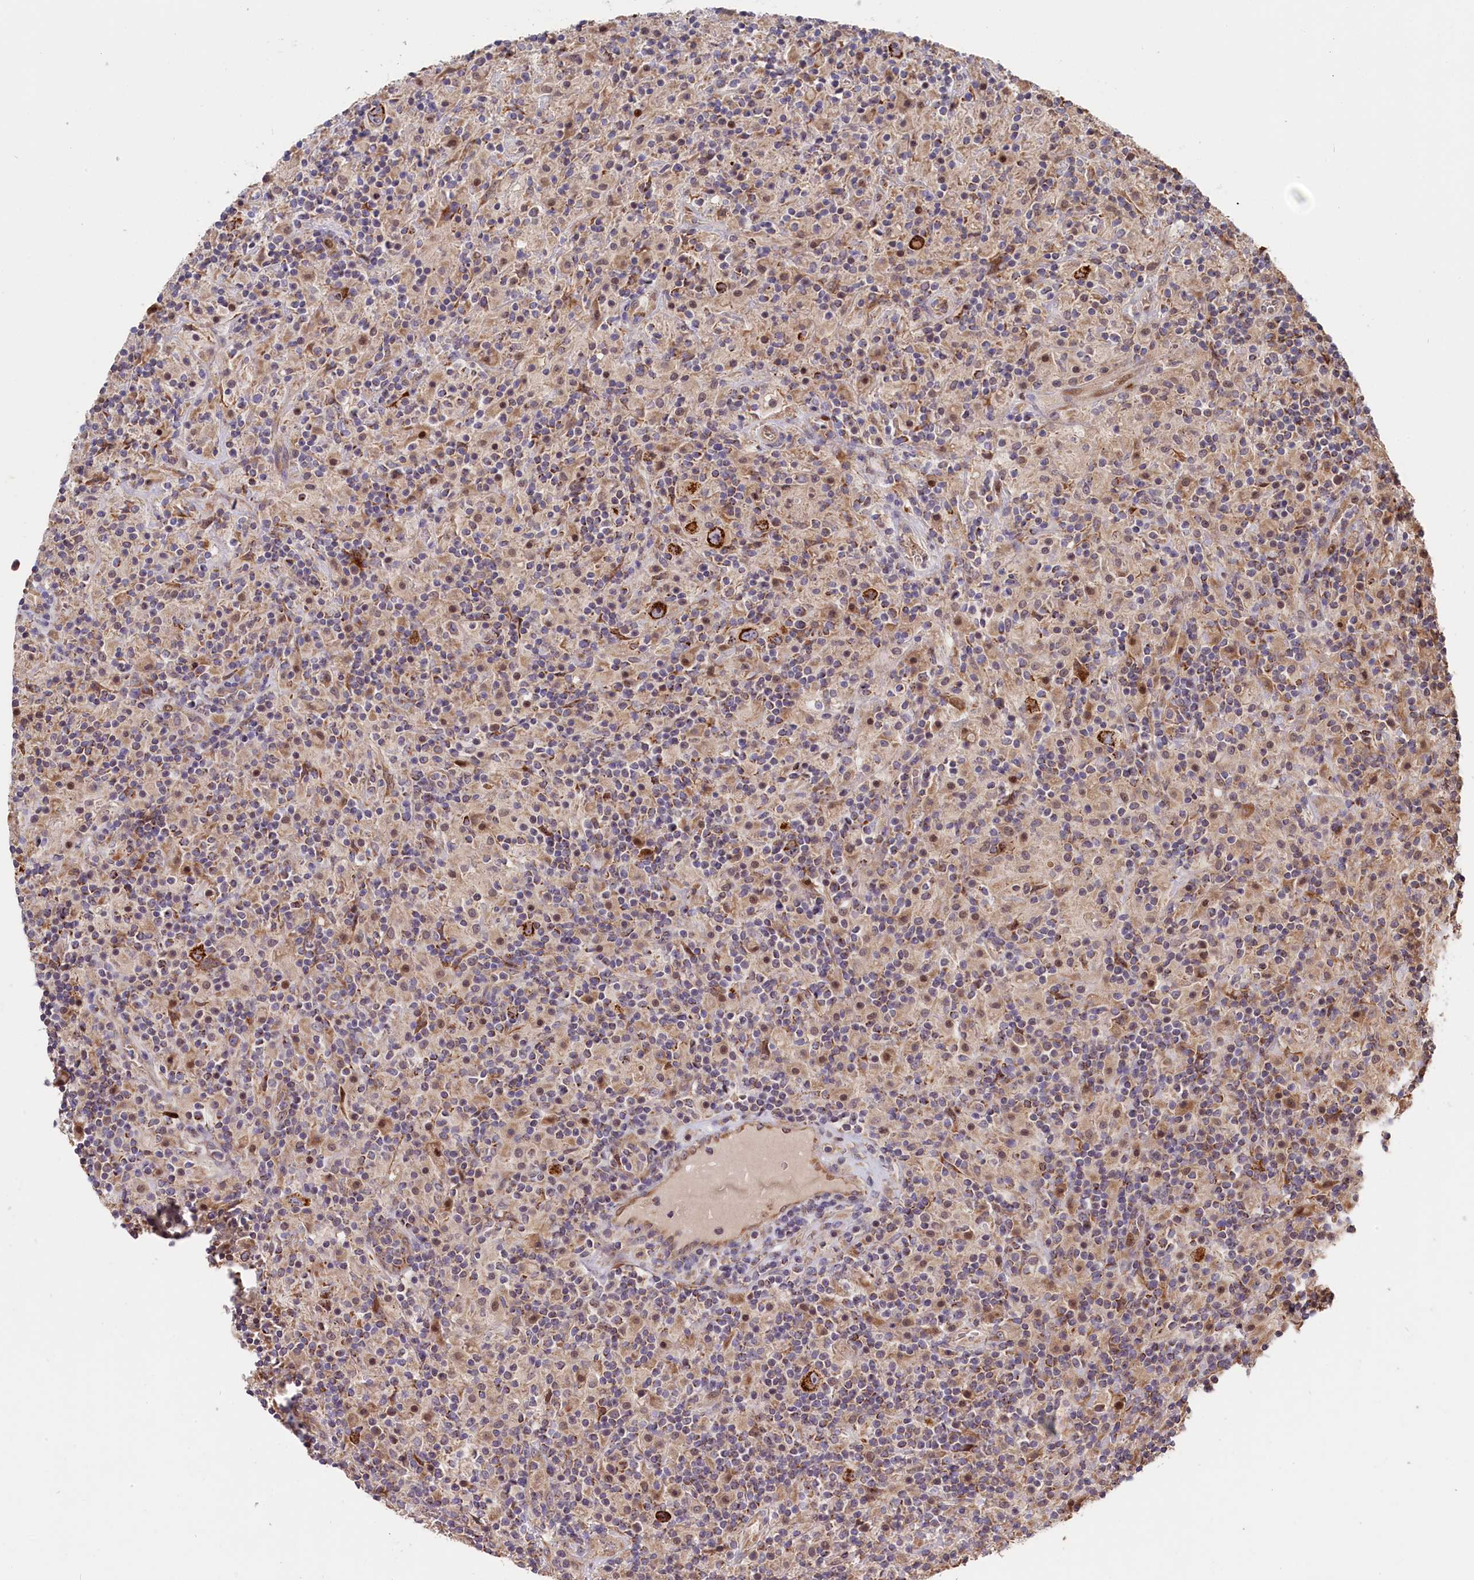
{"staining": {"intensity": "strong", "quantity": ">75%", "location": "cytoplasmic/membranous"}, "tissue": "lymphoma", "cell_type": "Tumor cells", "image_type": "cancer", "snomed": [{"axis": "morphology", "description": "Hodgkin's disease, NOS"}, {"axis": "topography", "description": "Lymph node"}], "caption": "Strong cytoplasmic/membranous protein positivity is identified in approximately >75% of tumor cells in Hodgkin's disease.", "gene": "CEP44", "patient": {"sex": "male", "age": 70}}